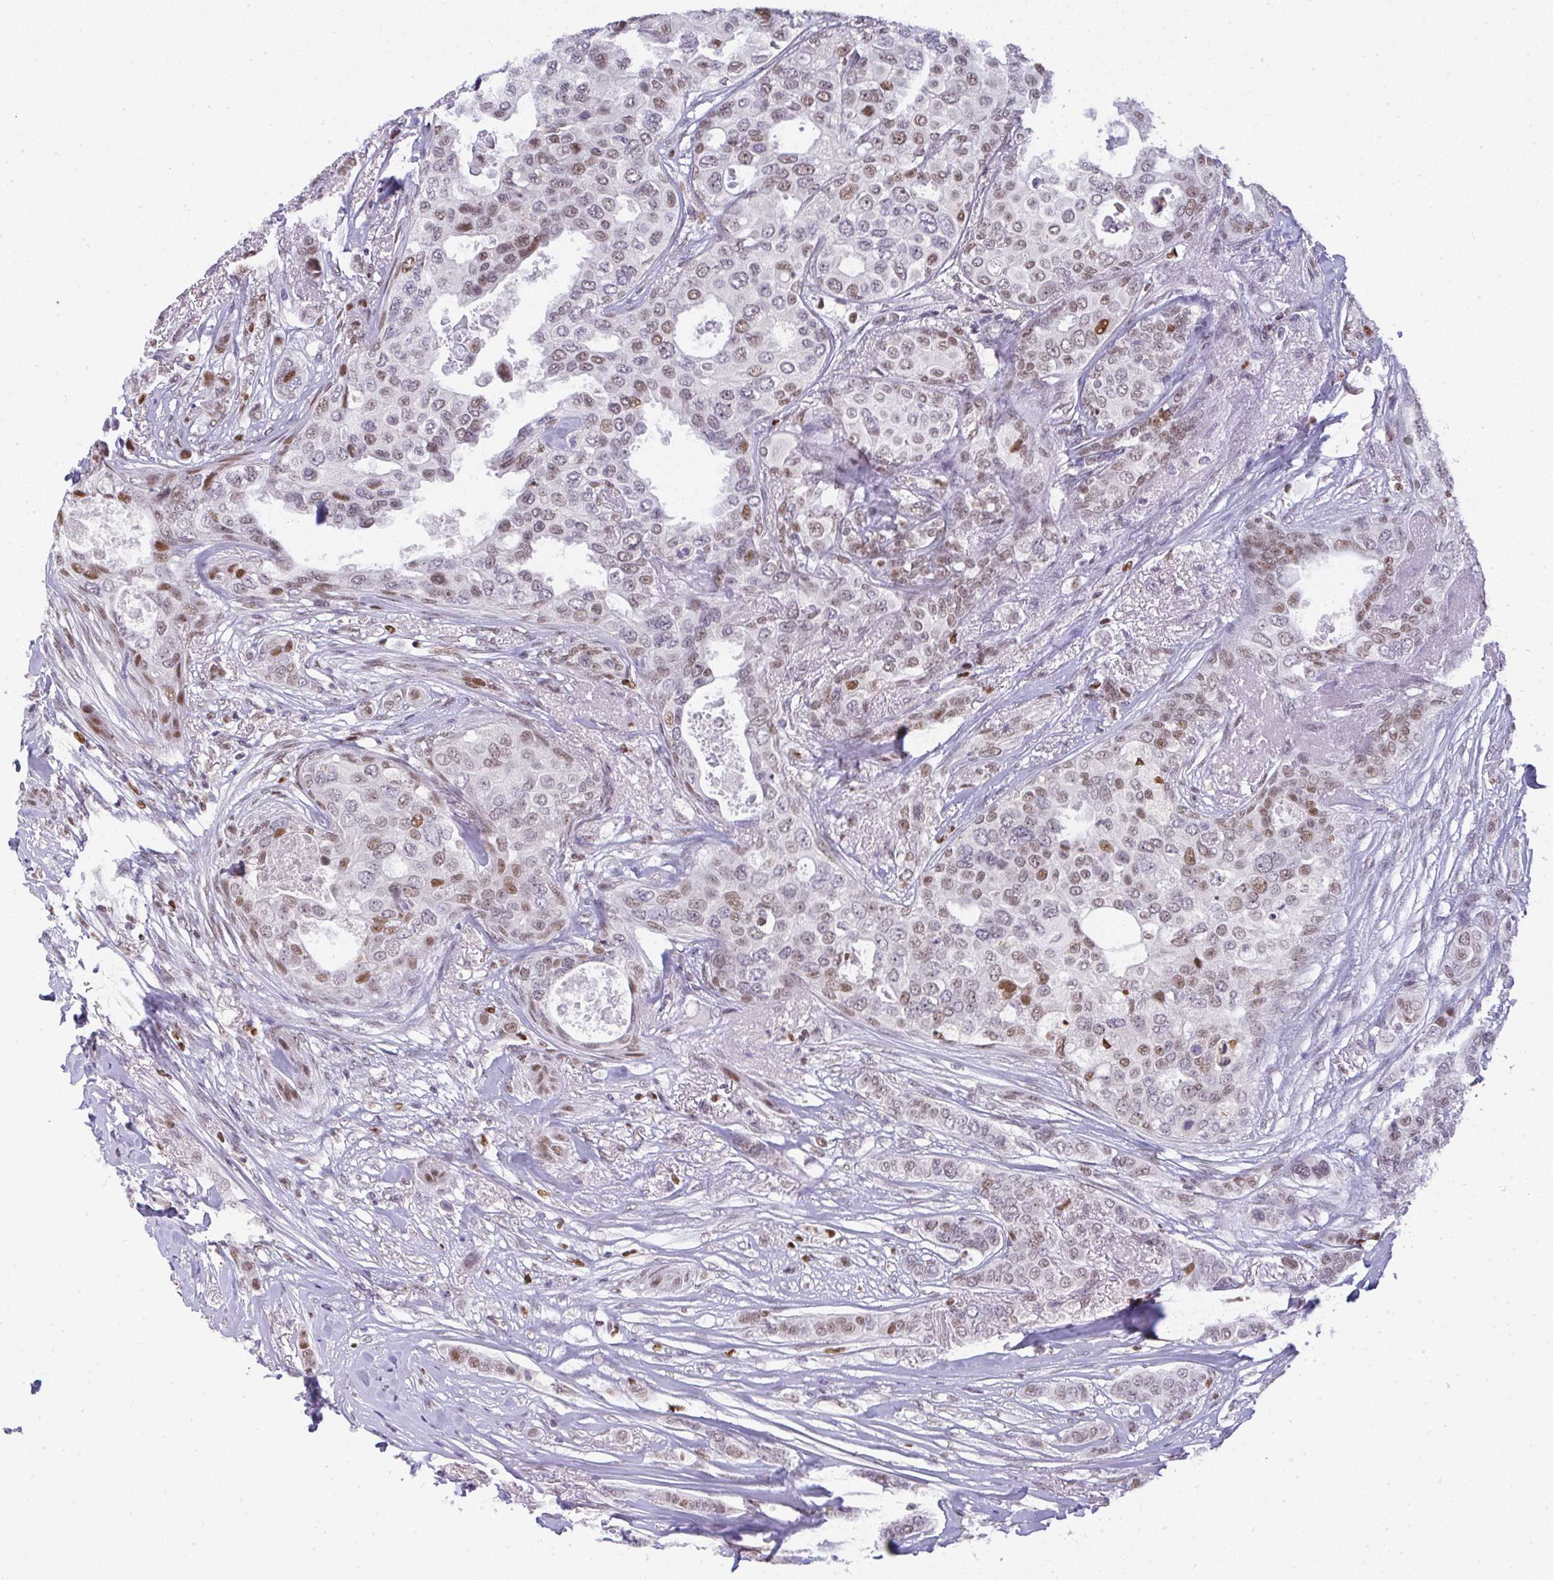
{"staining": {"intensity": "moderate", "quantity": "25%-75%", "location": "nuclear"}, "tissue": "breast cancer", "cell_type": "Tumor cells", "image_type": "cancer", "snomed": [{"axis": "morphology", "description": "Lobular carcinoma"}, {"axis": "topography", "description": "Breast"}], "caption": "This is a histology image of immunohistochemistry (IHC) staining of lobular carcinoma (breast), which shows moderate positivity in the nuclear of tumor cells.", "gene": "BBX", "patient": {"sex": "female", "age": 51}}